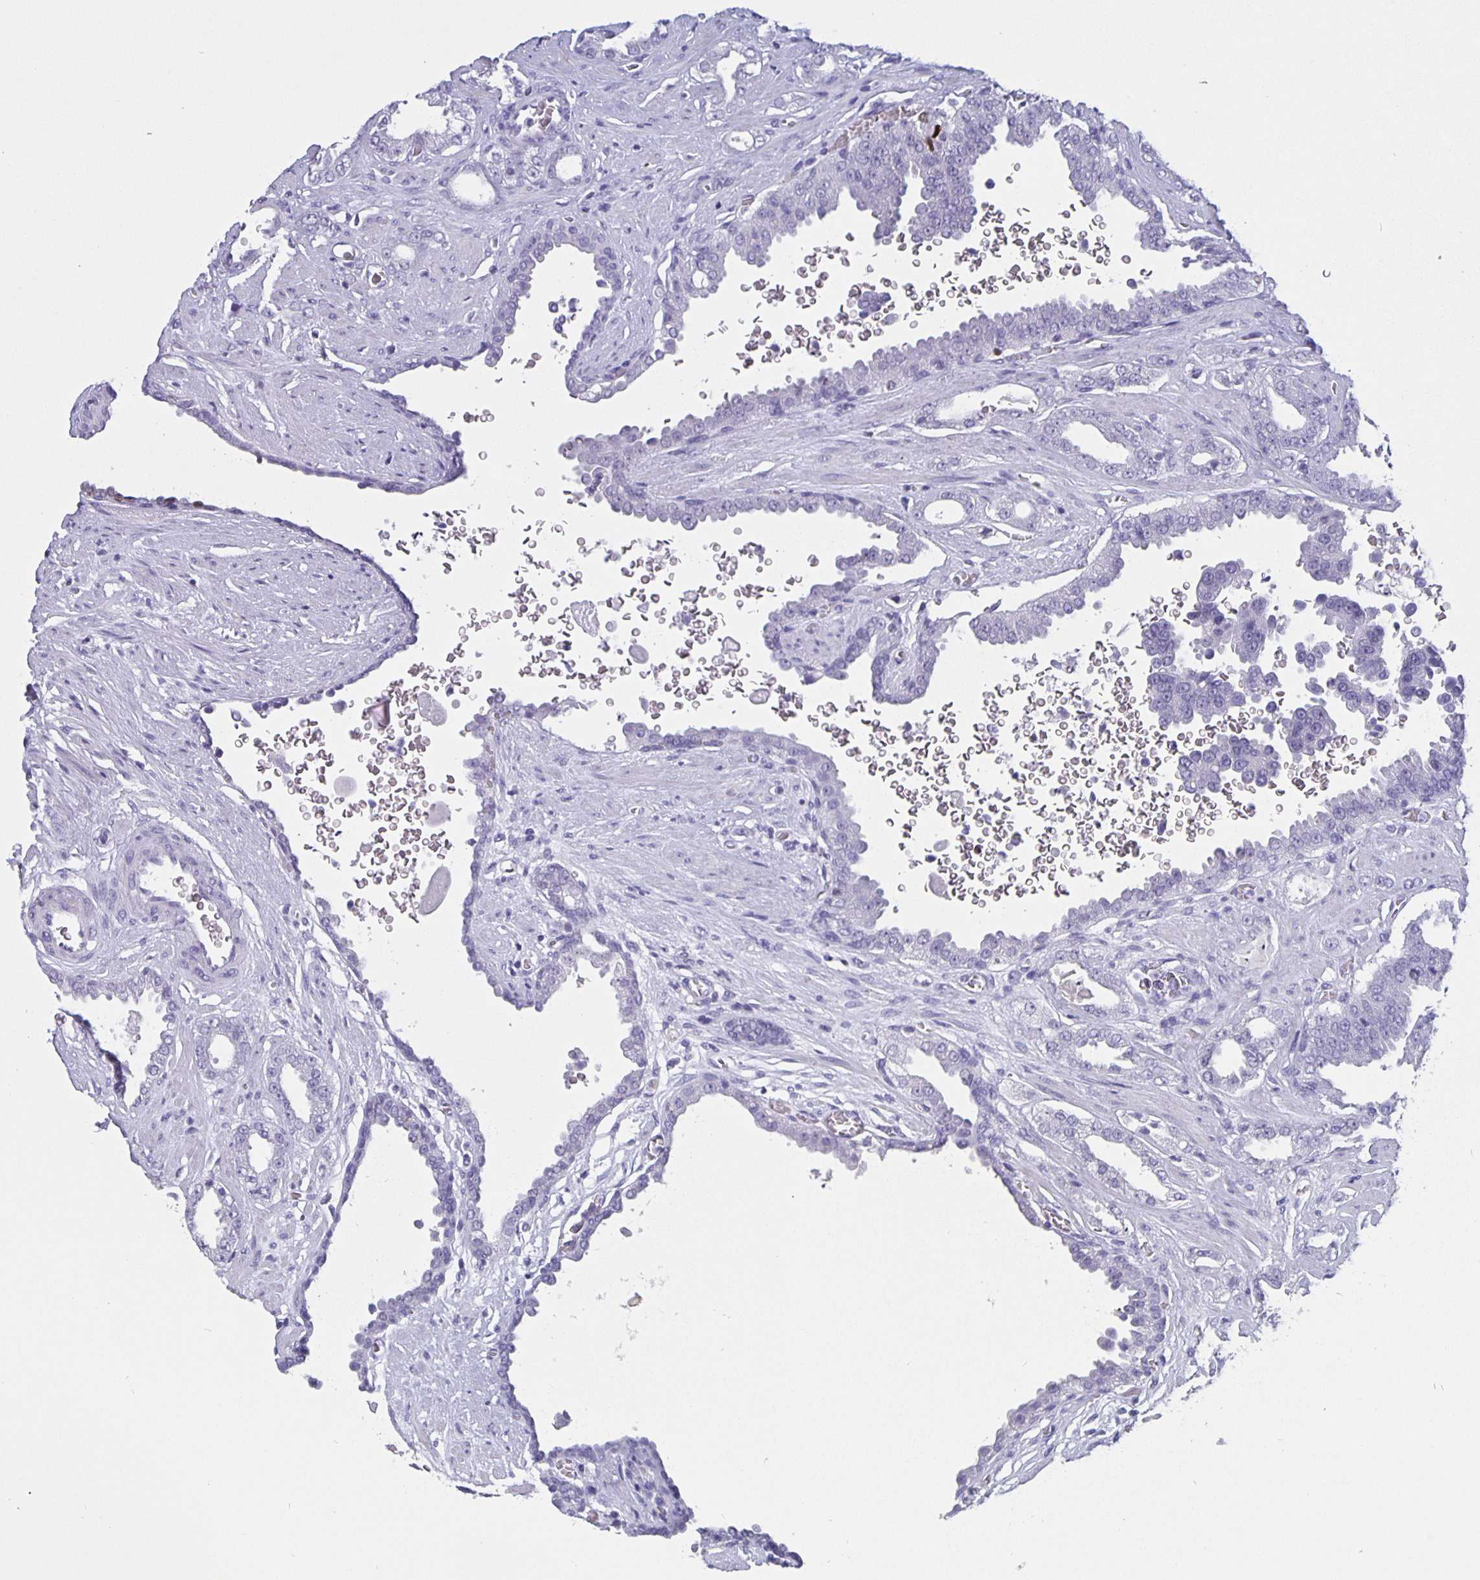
{"staining": {"intensity": "negative", "quantity": "none", "location": "none"}, "tissue": "prostate cancer", "cell_type": "Tumor cells", "image_type": "cancer", "snomed": [{"axis": "morphology", "description": "Adenocarcinoma, Low grade"}, {"axis": "topography", "description": "Prostate"}], "caption": "This is a image of IHC staining of prostate adenocarcinoma (low-grade), which shows no staining in tumor cells. (Stains: DAB (3,3'-diaminobenzidine) immunohistochemistry (IHC) with hematoxylin counter stain, Microscopy: brightfield microscopy at high magnification).", "gene": "SATB2", "patient": {"sex": "male", "age": 67}}